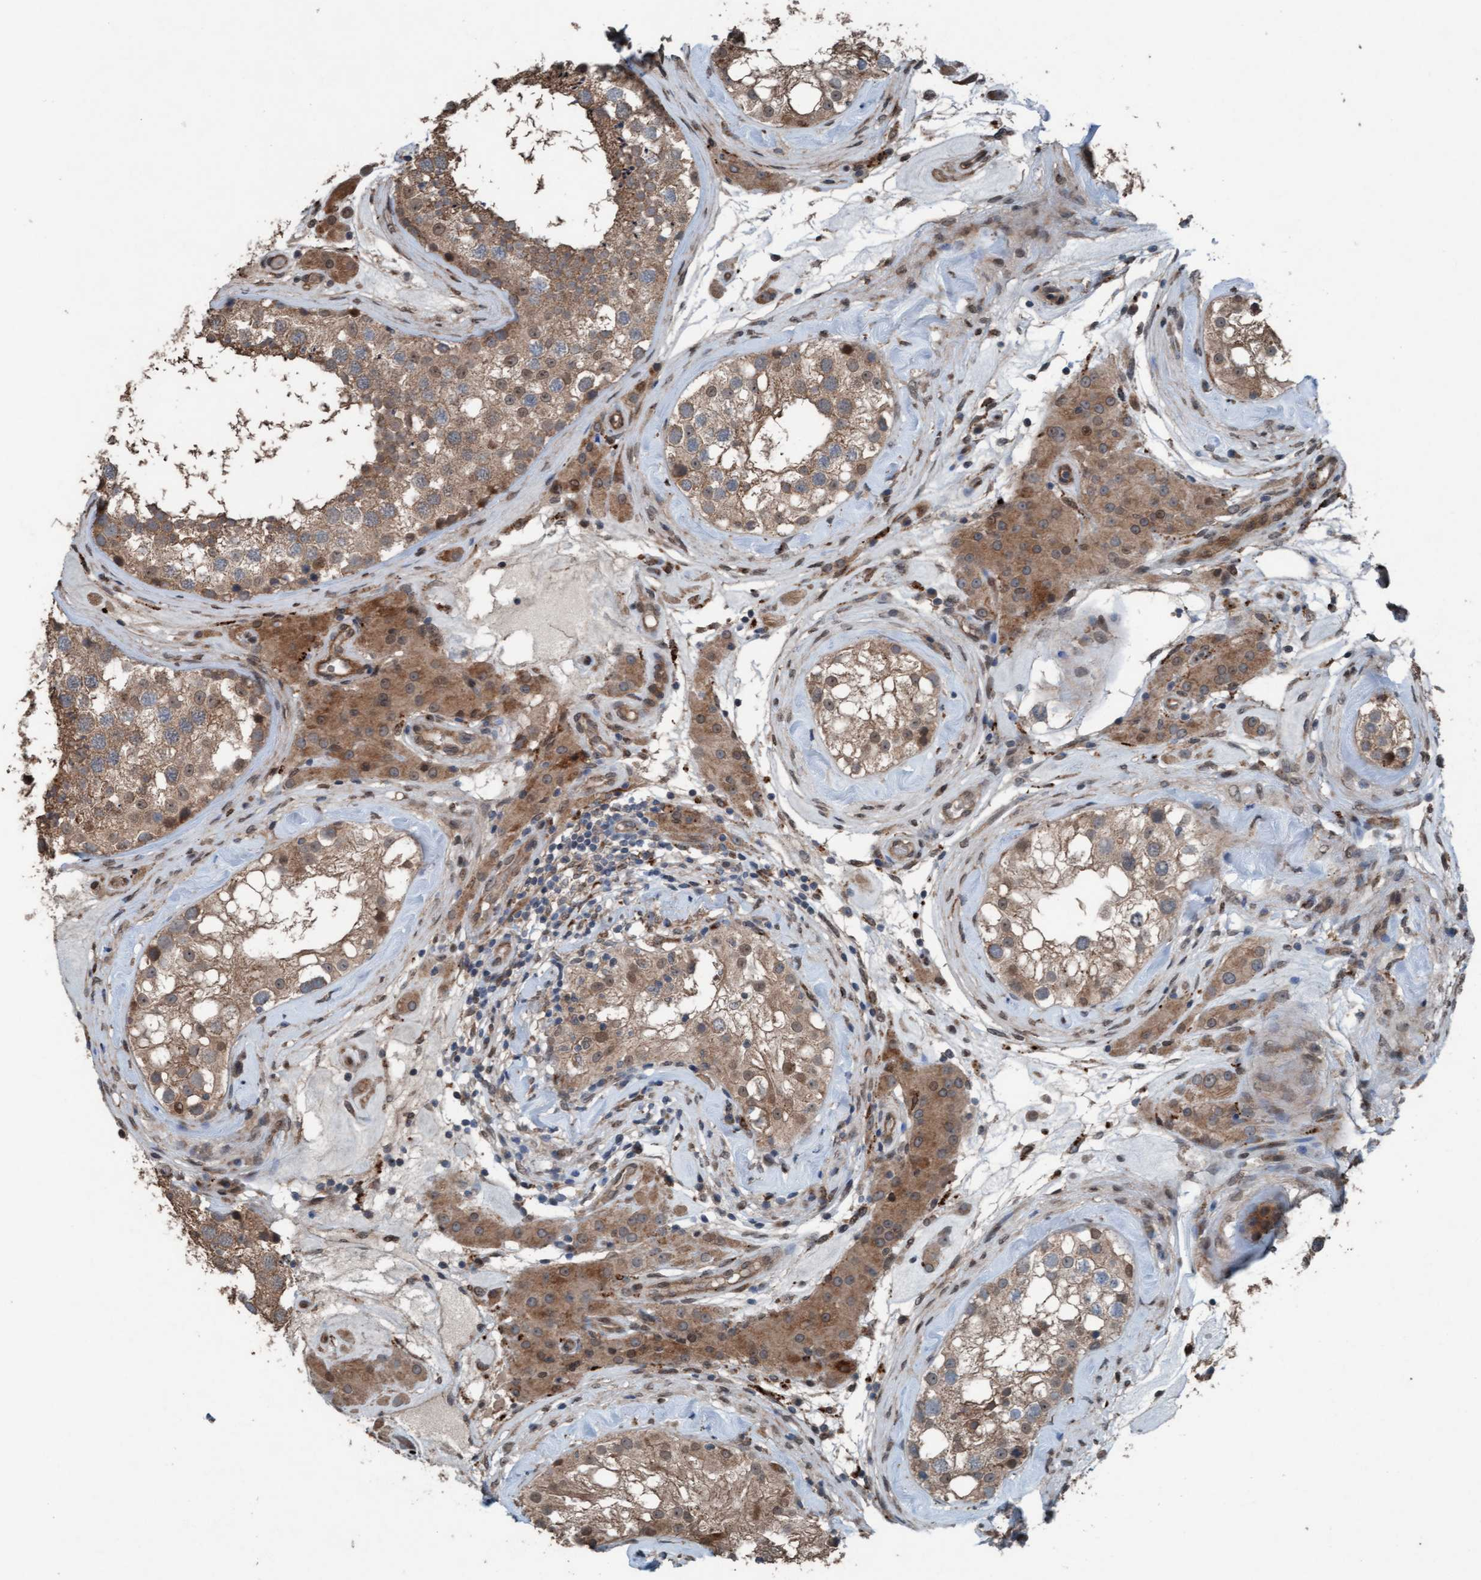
{"staining": {"intensity": "moderate", "quantity": ">75%", "location": "cytoplasmic/membranous"}, "tissue": "testis", "cell_type": "Cells in seminiferous ducts", "image_type": "normal", "snomed": [{"axis": "morphology", "description": "Normal tissue, NOS"}, {"axis": "topography", "description": "Testis"}], "caption": "Testis stained for a protein exhibits moderate cytoplasmic/membranous positivity in cells in seminiferous ducts. Nuclei are stained in blue.", "gene": "PLXNB2", "patient": {"sex": "male", "age": 46}}